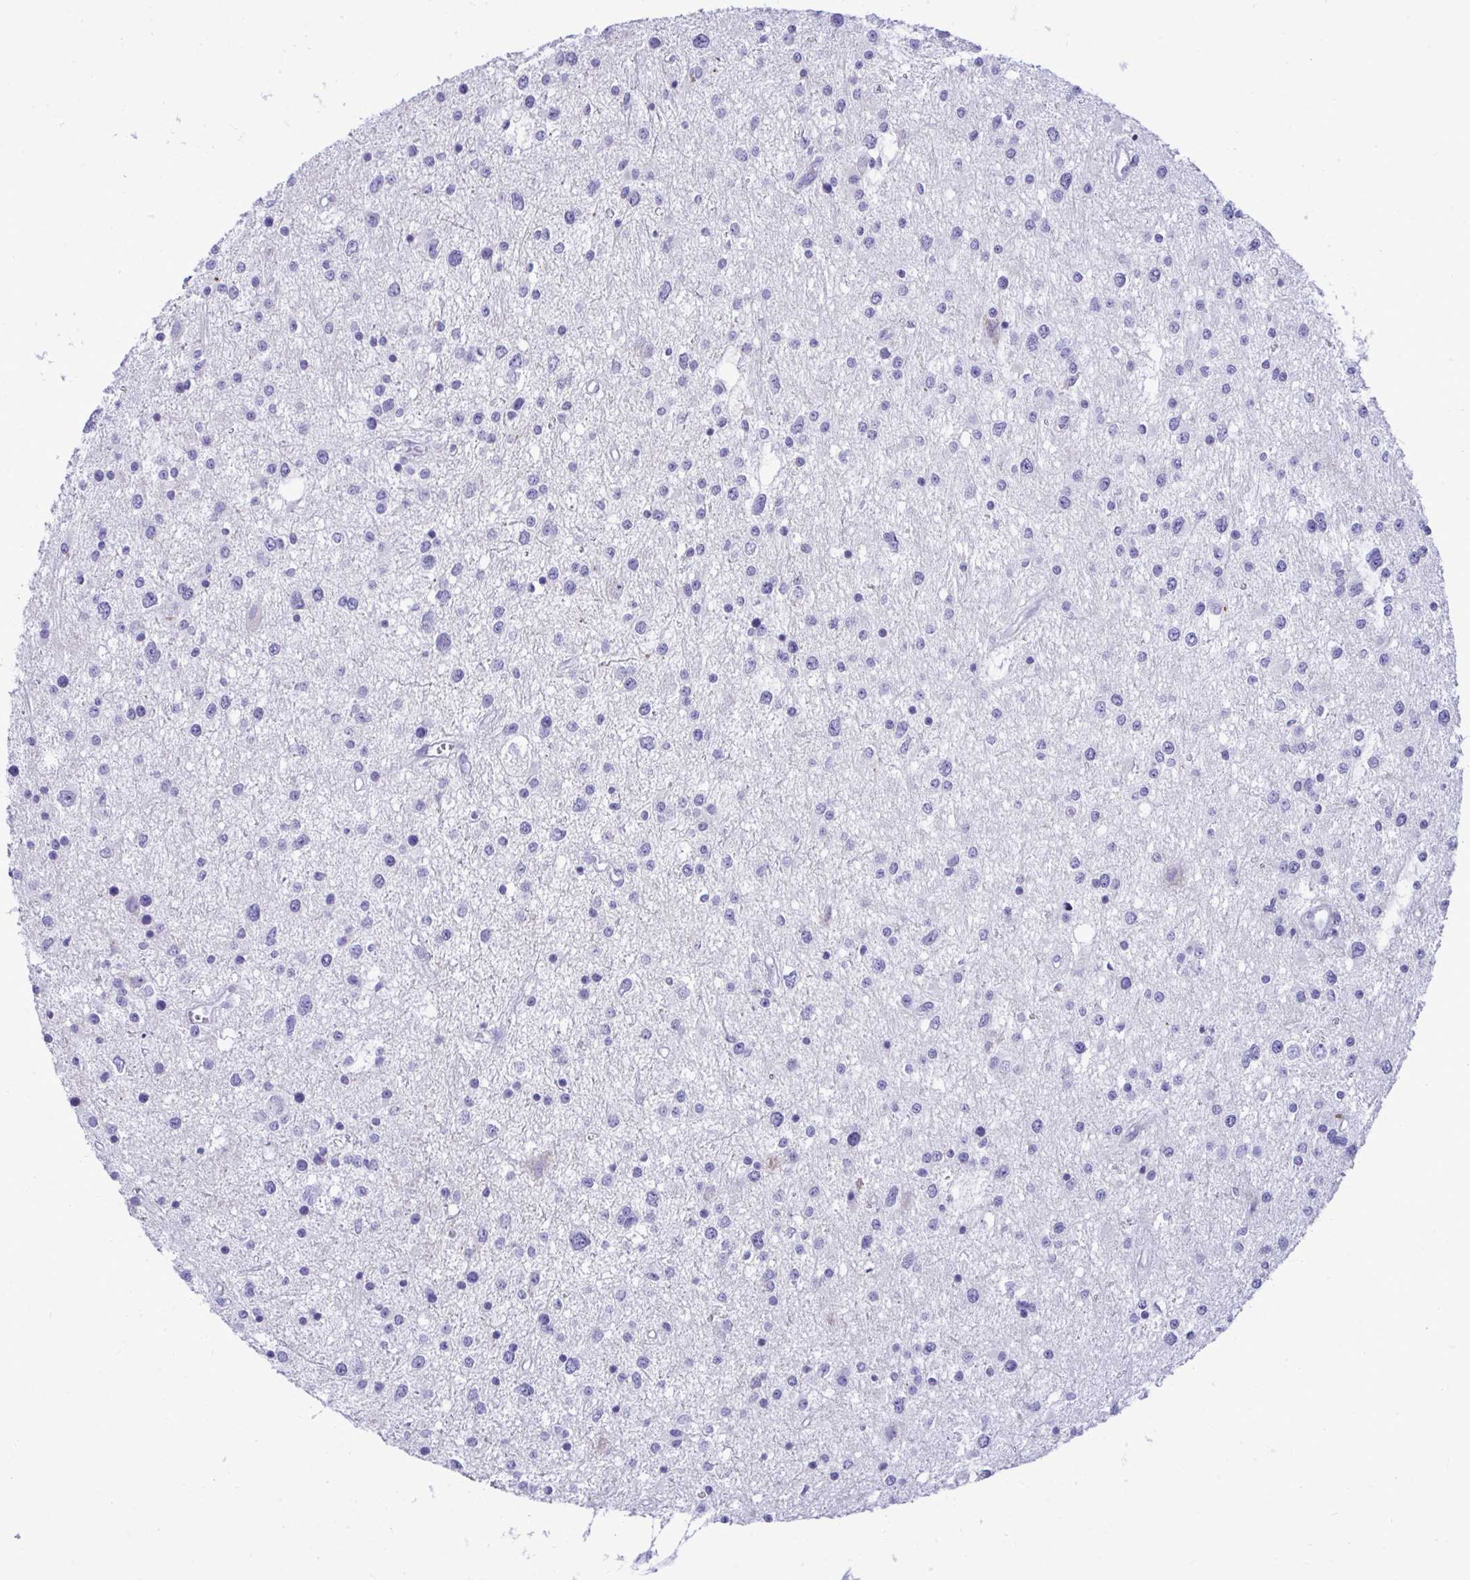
{"staining": {"intensity": "negative", "quantity": "none", "location": "none"}, "tissue": "glioma", "cell_type": "Tumor cells", "image_type": "cancer", "snomed": [{"axis": "morphology", "description": "Glioma, malignant, High grade"}, {"axis": "topography", "description": "Brain"}], "caption": "Protein analysis of glioma reveals no significant staining in tumor cells.", "gene": "ANKDD1B", "patient": {"sex": "male", "age": 54}}